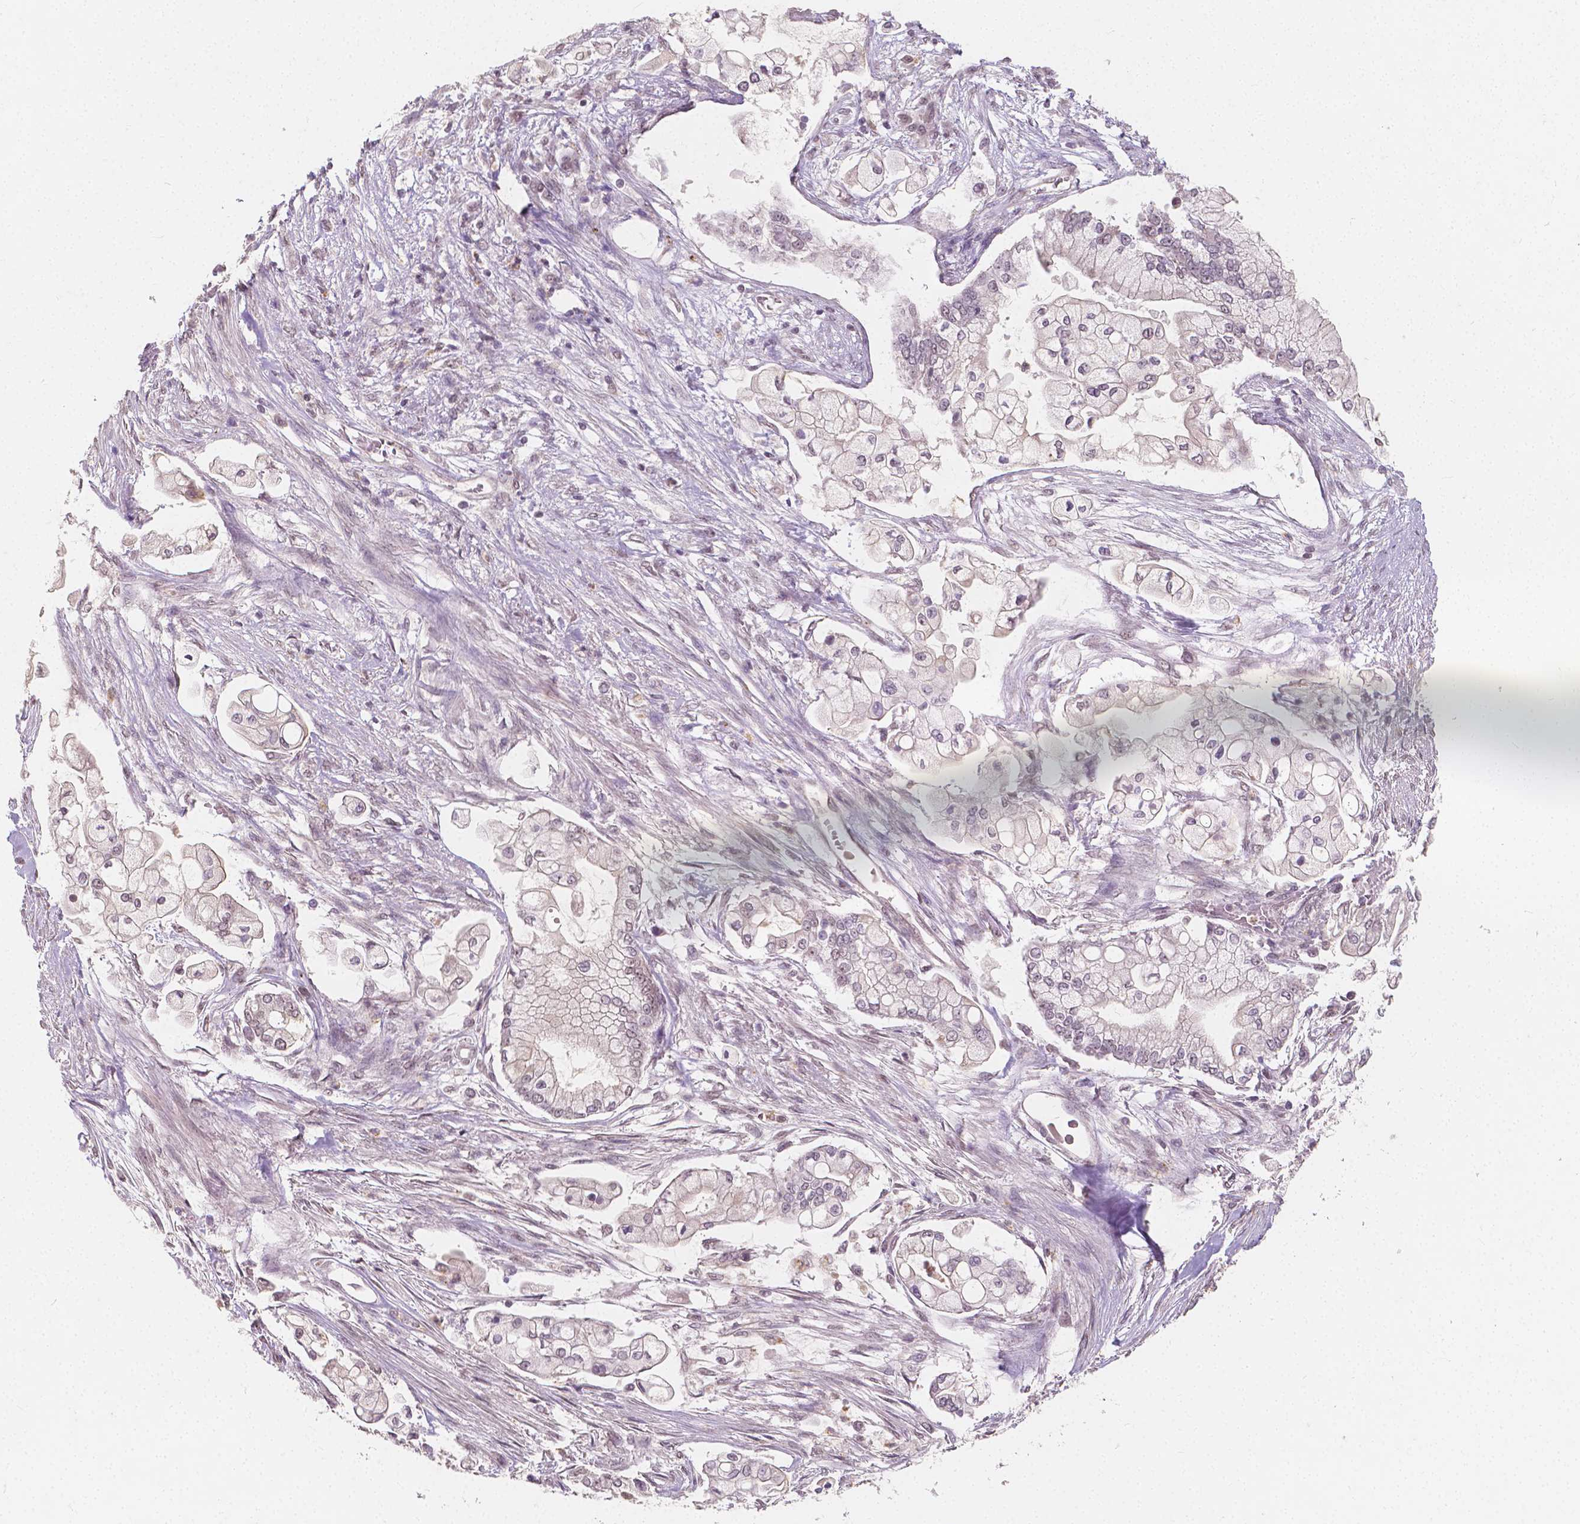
{"staining": {"intensity": "negative", "quantity": "none", "location": "none"}, "tissue": "pancreatic cancer", "cell_type": "Tumor cells", "image_type": "cancer", "snomed": [{"axis": "morphology", "description": "Adenocarcinoma, NOS"}, {"axis": "topography", "description": "Pancreas"}], "caption": "Immunohistochemistry (IHC) of human adenocarcinoma (pancreatic) exhibits no positivity in tumor cells.", "gene": "NOLC1", "patient": {"sex": "female", "age": 69}}